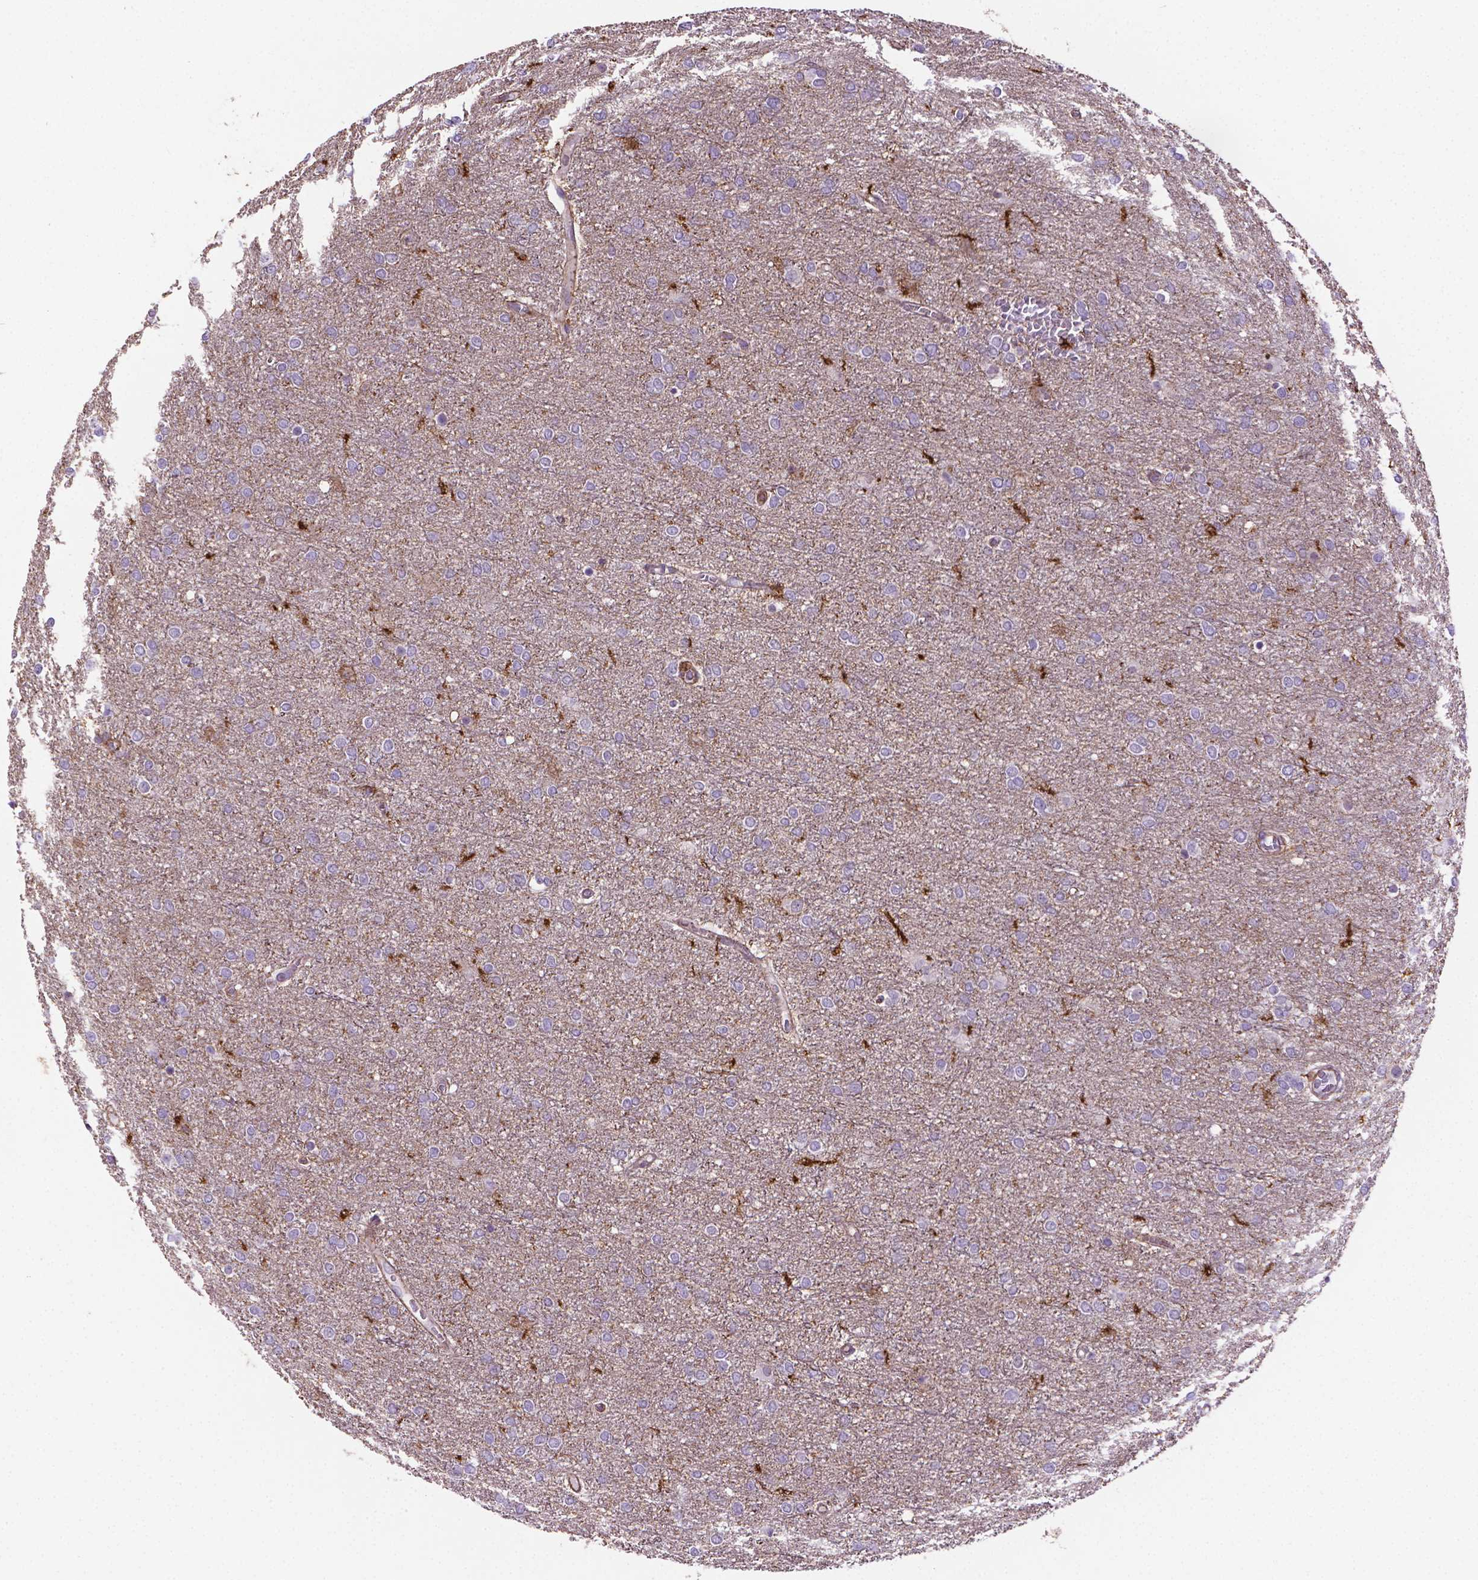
{"staining": {"intensity": "negative", "quantity": "none", "location": "none"}, "tissue": "glioma", "cell_type": "Tumor cells", "image_type": "cancer", "snomed": [{"axis": "morphology", "description": "Glioma, malignant, High grade"}, {"axis": "topography", "description": "Brain"}], "caption": "Tumor cells show no significant protein staining in glioma.", "gene": "ACAD10", "patient": {"sex": "female", "age": 61}}